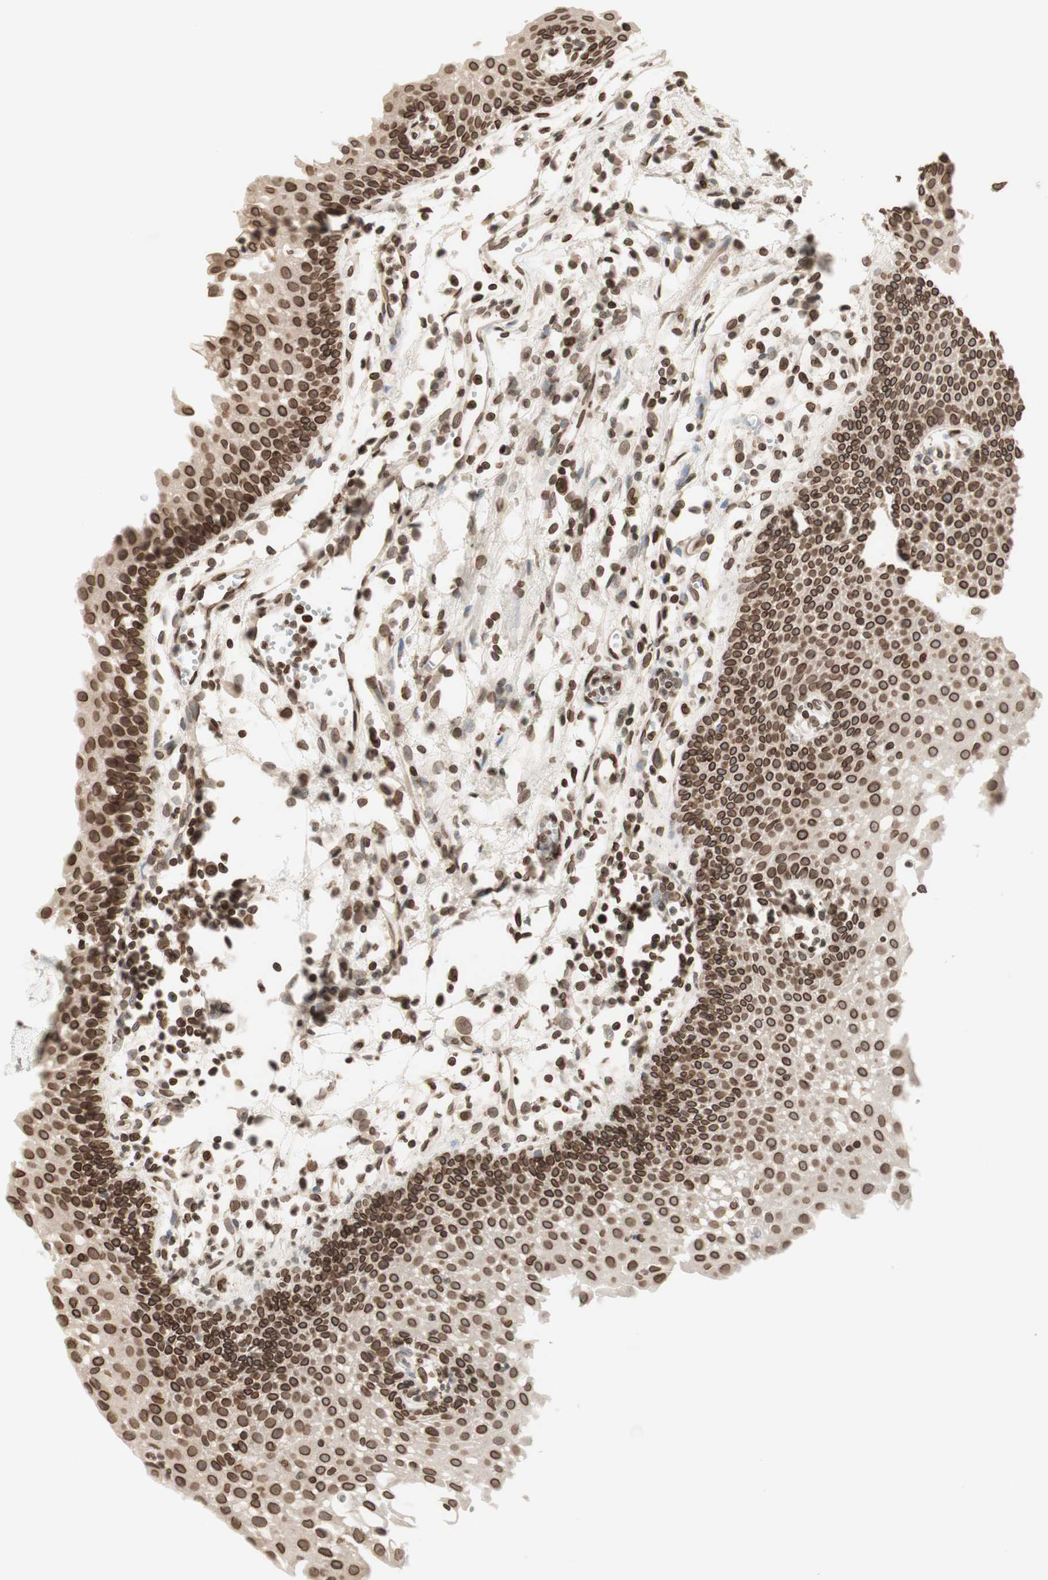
{"staining": {"intensity": "moderate", "quantity": ">75%", "location": "cytoplasmic/membranous,nuclear"}, "tissue": "urothelial cancer", "cell_type": "Tumor cells", "image_type": "cancer", "snomed": [{"axis": "morphology", "description": "Urothelial carcinoma, High grade"}, {"axis": "topography", "description": "Urinary bladder"}], "caption": "Human urothelial carcinoma (high-grade) stained with a protein marker exhibits moderate staining in tumor cells.", "gene": "TMPO", "patient": {"sex": "female", "age": 85}}